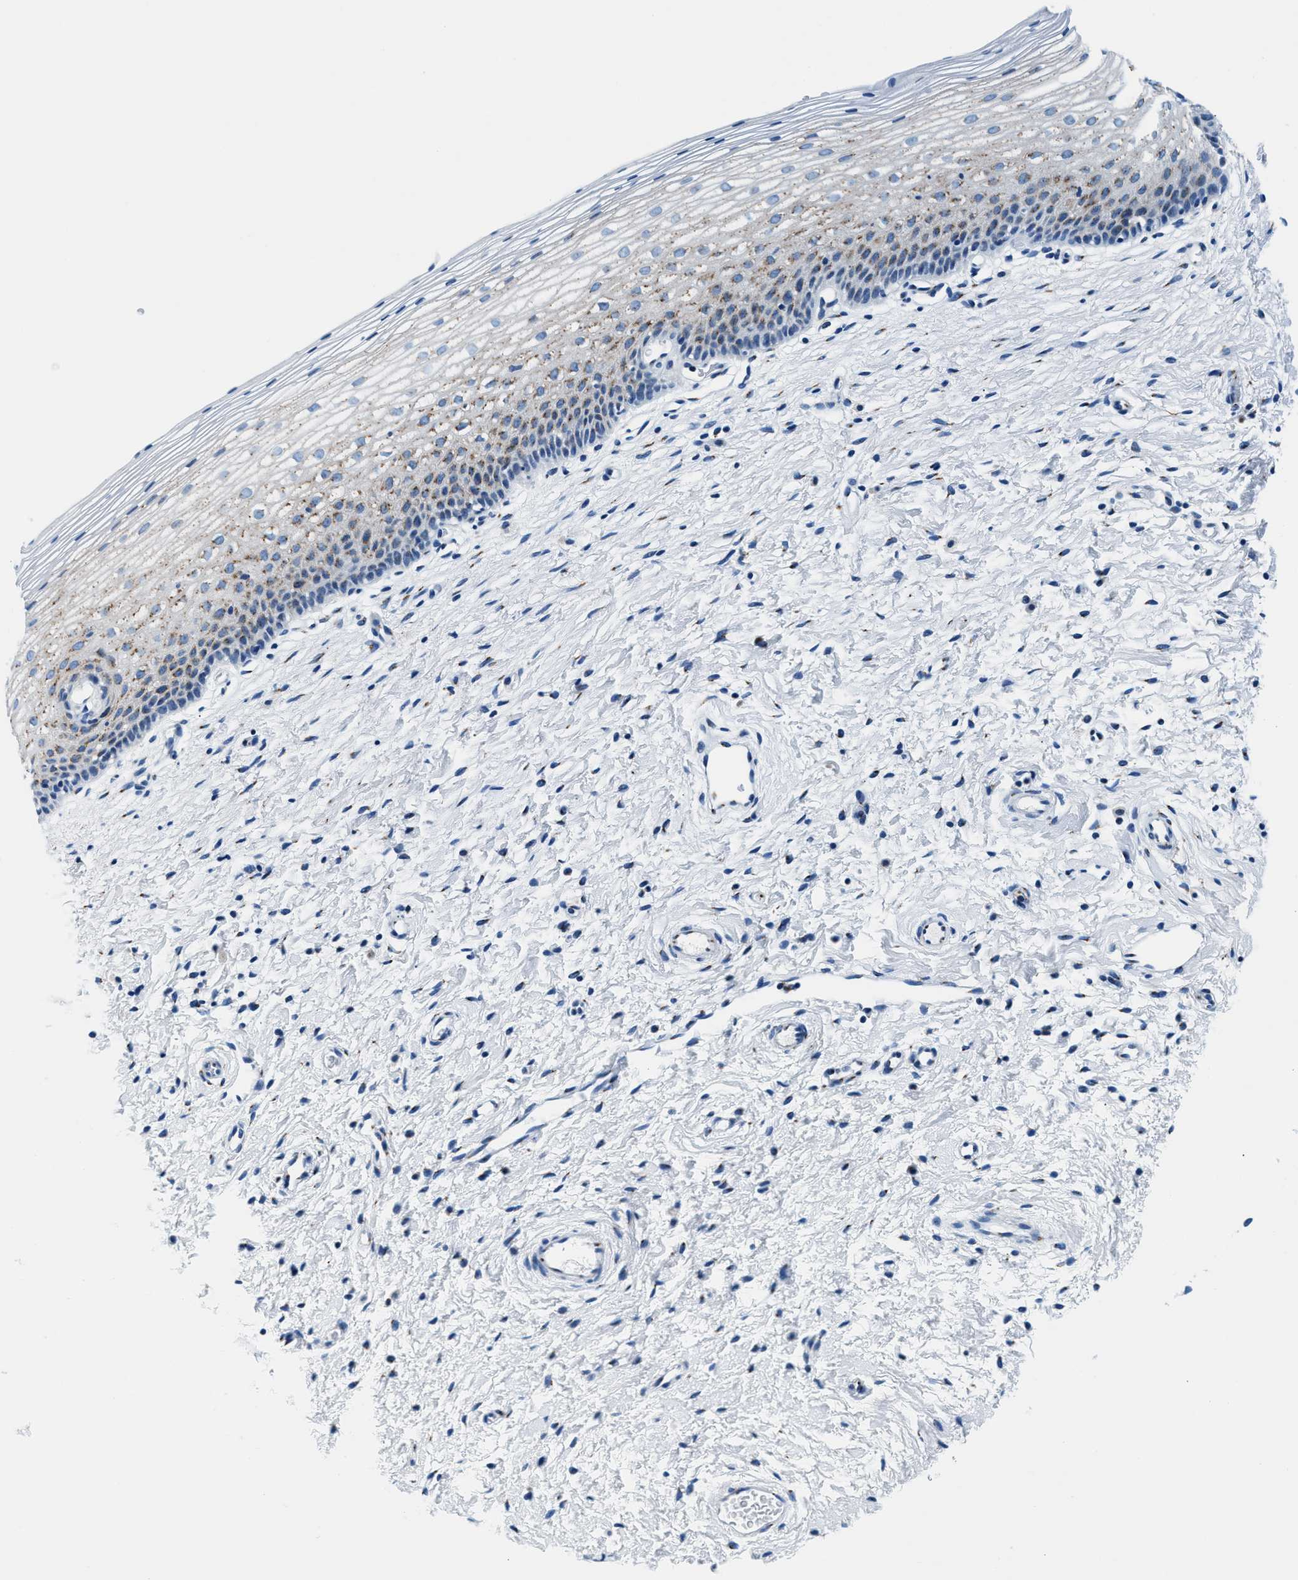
{"staining": {"intensity": "weak", "quantity": "<25%", "location": "cytoplasmic/membranous"}, "tissue": "cervix", "cell_type": "Glandular cells", "image_type": "normal", "snomed": [{"axis": "morphology", "description": "Normal tissue, NOS"}, {"axis": "topography", "description": "Cervix"}], "caption": "High power microscopy image of an immunohistochemistry histopathology image of benign cervix, revealing no significant staining in glandular cells. Nuclei are stained in blue.", "gene": "VPS53", "patient": {"sex": "female", "age": 72}}